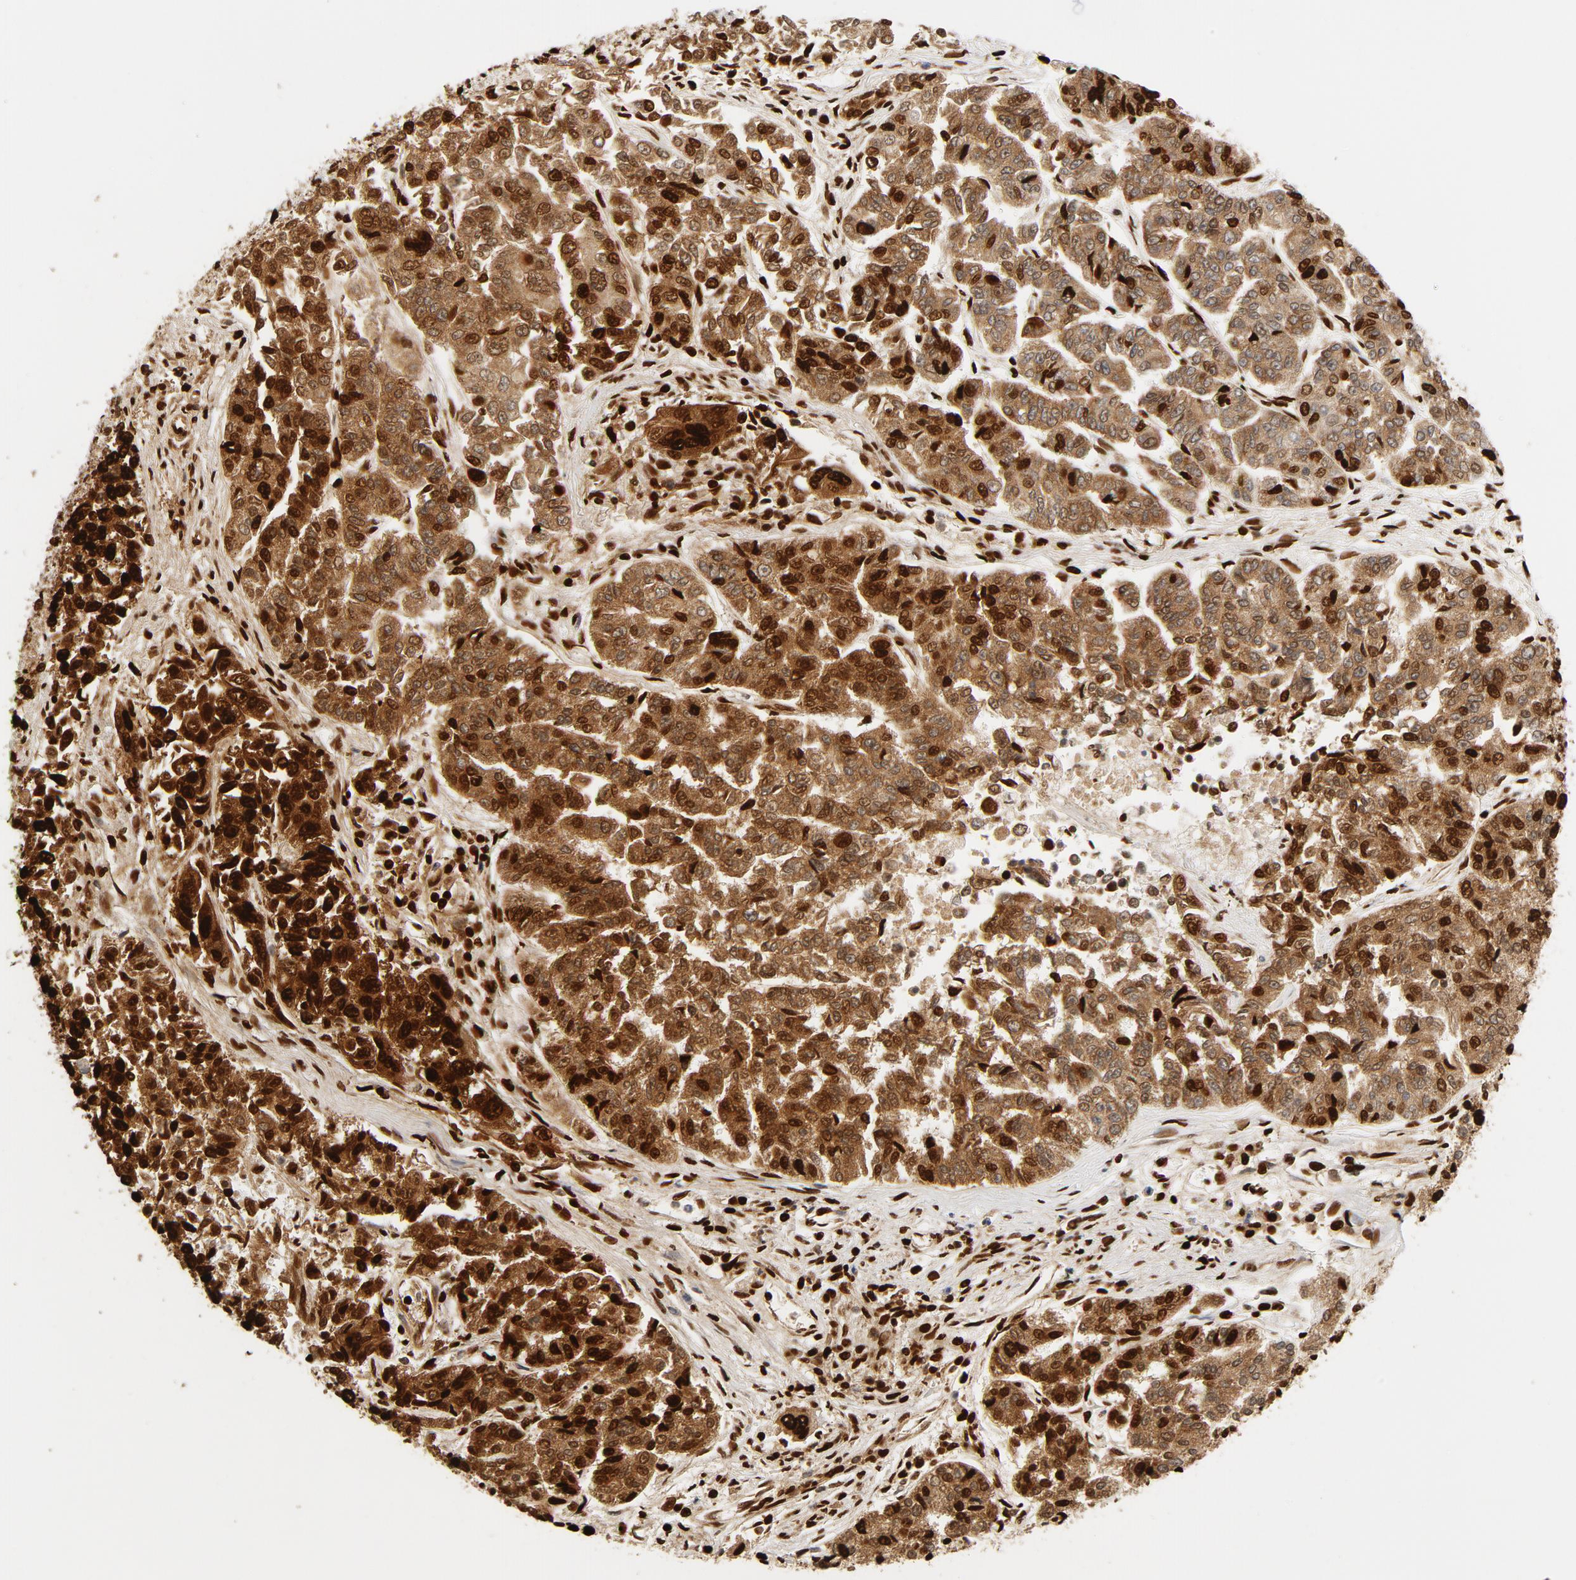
{"staining": {"intensity": "strong", "quantity": ">75%", "location": "cytoplasmic/membranous,nuclear"}, "tissue": "lung cancer", "cell_type": "Tumor cells", "image_type": "cancer", "snomed": [{"axis": "morphology", "description": "Adenocarcinoma, NOS"}, {"axis": "topography", "description": "Lung"}], "caption": "Lung adenocarcinoma stained for a protein (brown) exhibits strong cytoplasmic/membranous and nuclear positive positivity in about >75% of tumor cells.", "gene": "XRCC6", "patient": {"sex": "male", "age": 84}}